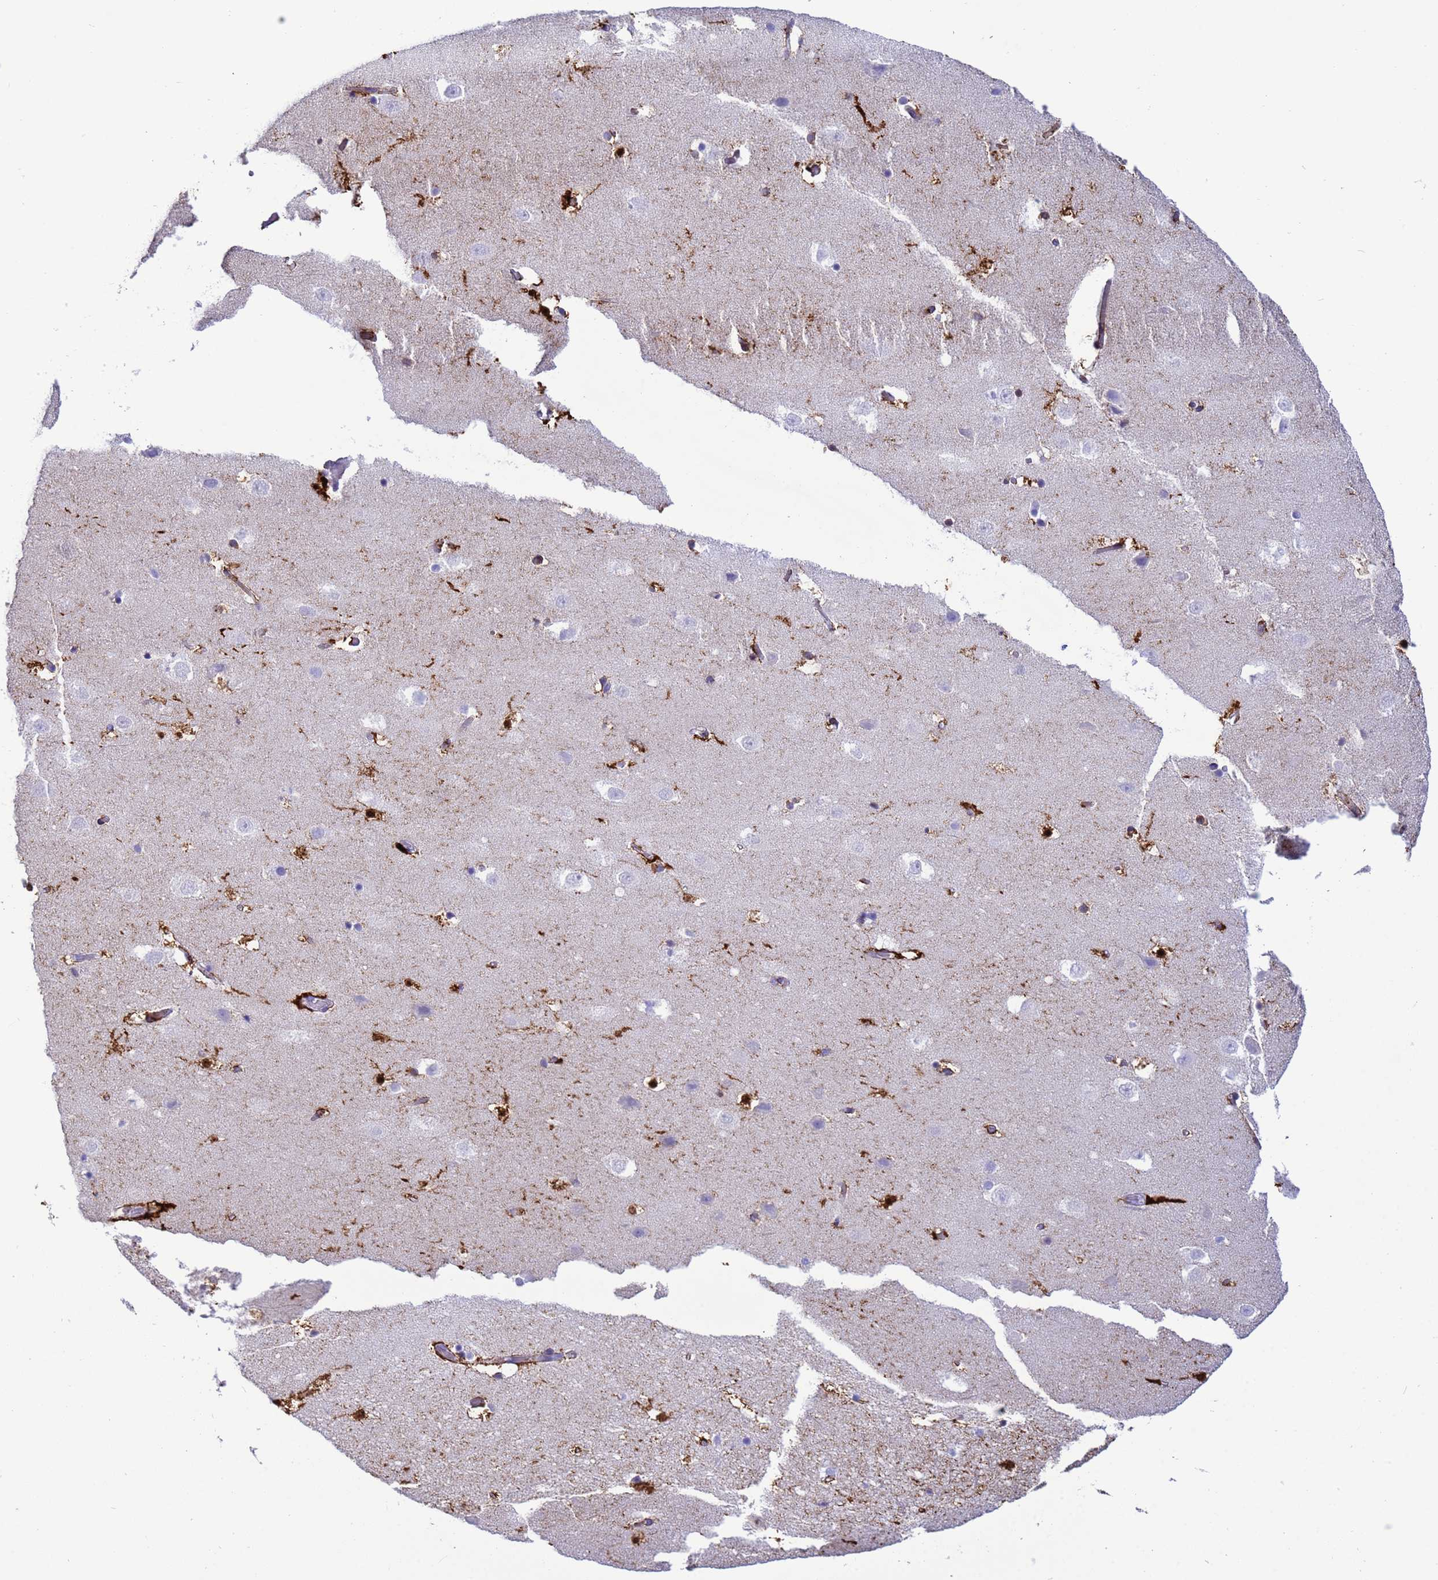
{"staining": {"intensity": "strong", "quantity": "<25%", "location": "nuclear"}, "tissue": "hippocampus", "cell_type": "Glial cells", "image_type": "normal", "snomed": [{"axis": "morphology", "description": "Normal tissue, NOS"}, {"axis": "topography", "description": "Hippocampus"}], "caption": "This is an image of IHC staining of normal hippocampus, which shows strong positivity in the nuclear of glial cells.", "gene": "EZR", "patient": {"sex": "female", "age": 52}}